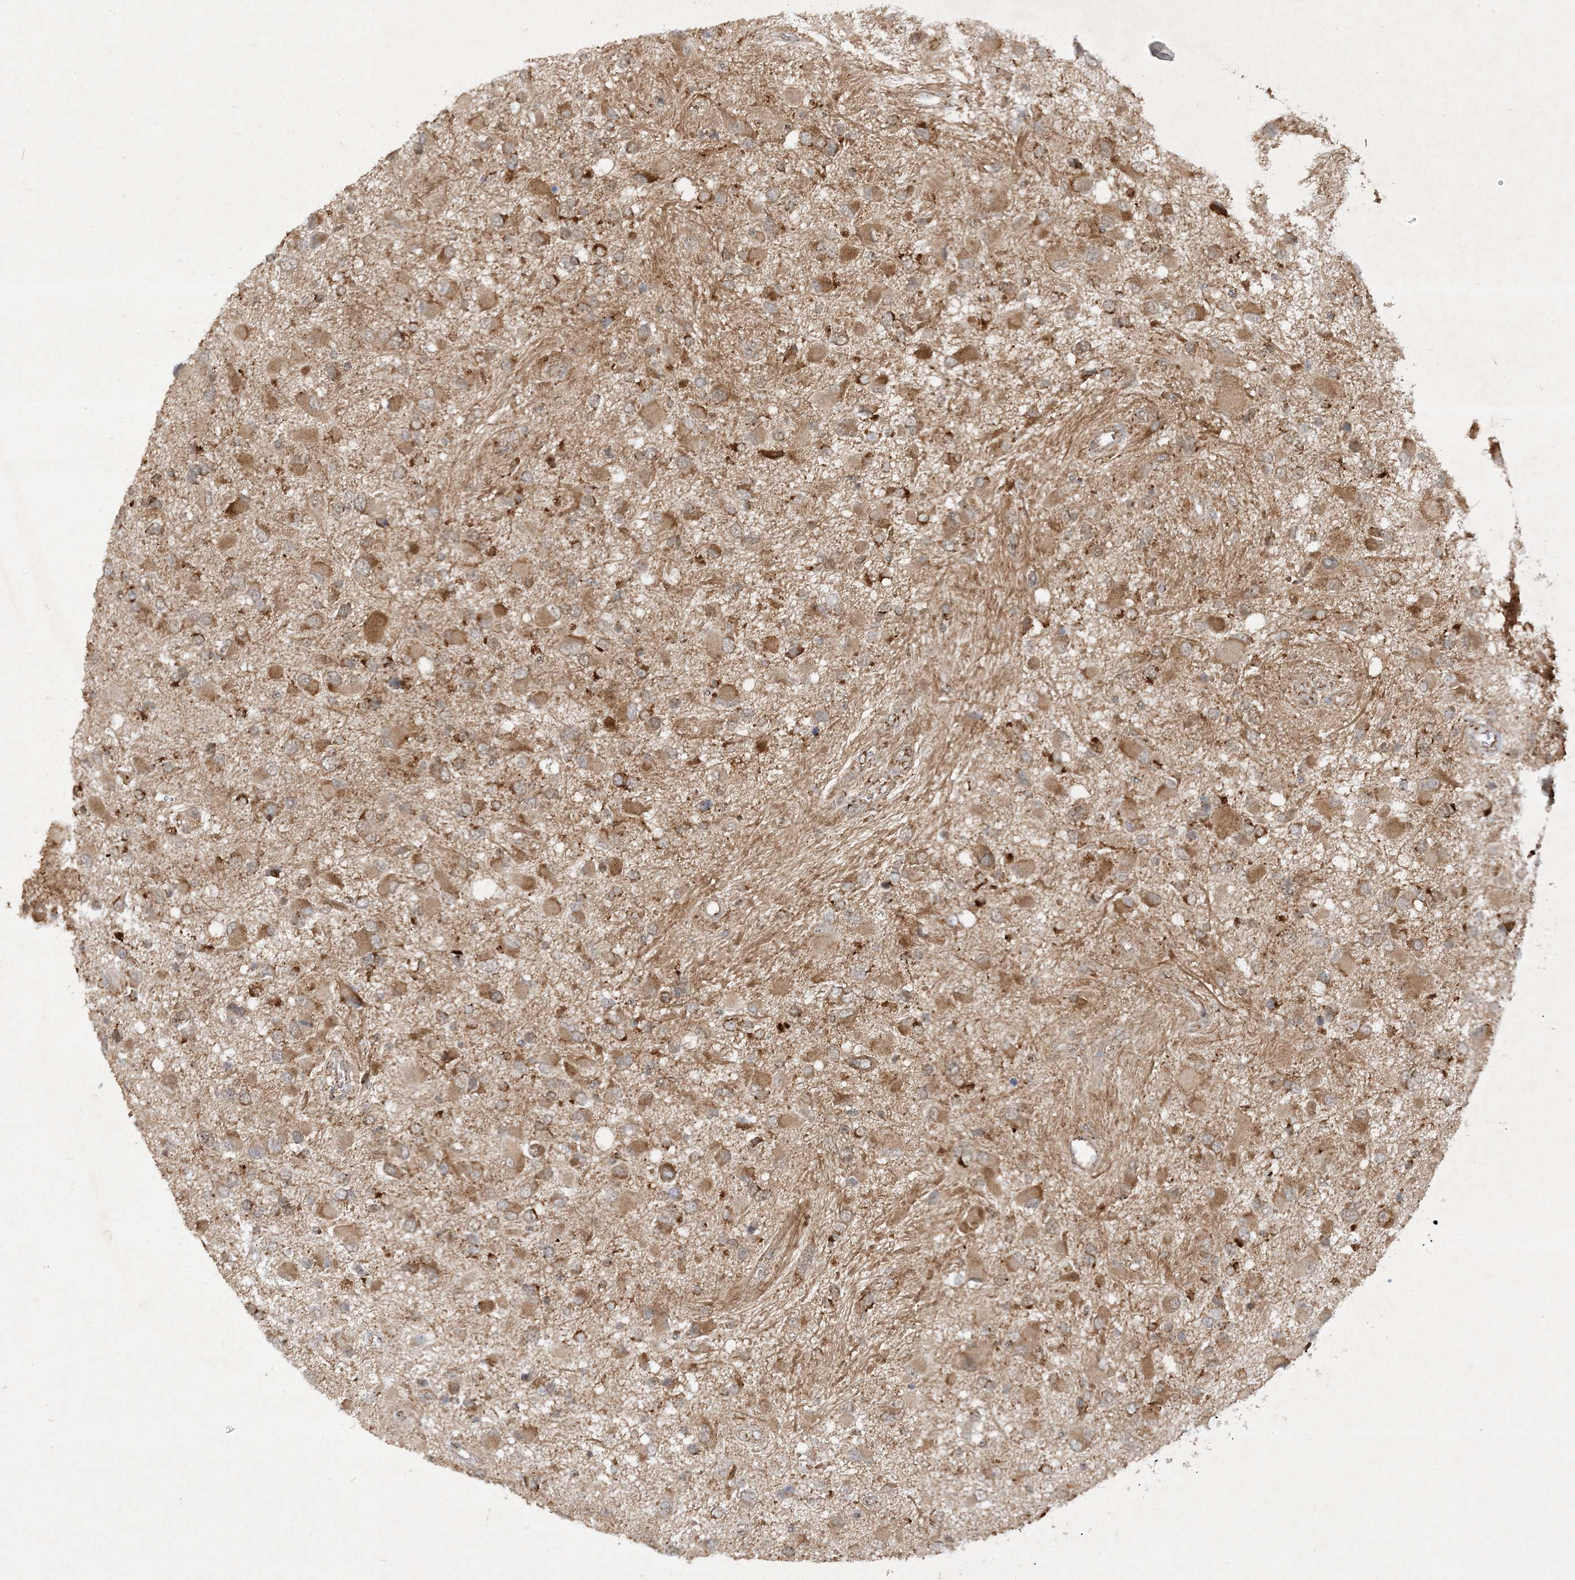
{"staining": {"intensity": "moderate", "quantity": ">75%", "location": "cytoplasmic/membranous"}, "tissue": "glioma", "cell_type": "Tumor cells", "image_type": "cancer", "snomed": [{"axis": "morphology", "description": "Glioma, malignant, High grade"}, {"axis": "topography", "description": "Brain"}], "caption": "IHC micrograph of glioma stained for a protein (brown), which demonstrates medium levels of moderate cytoplasmic/membranous expression in about >75% of tumor cells.", "gene": "NDUFAF3", "patient": {"sex": "male", "age": 53}}